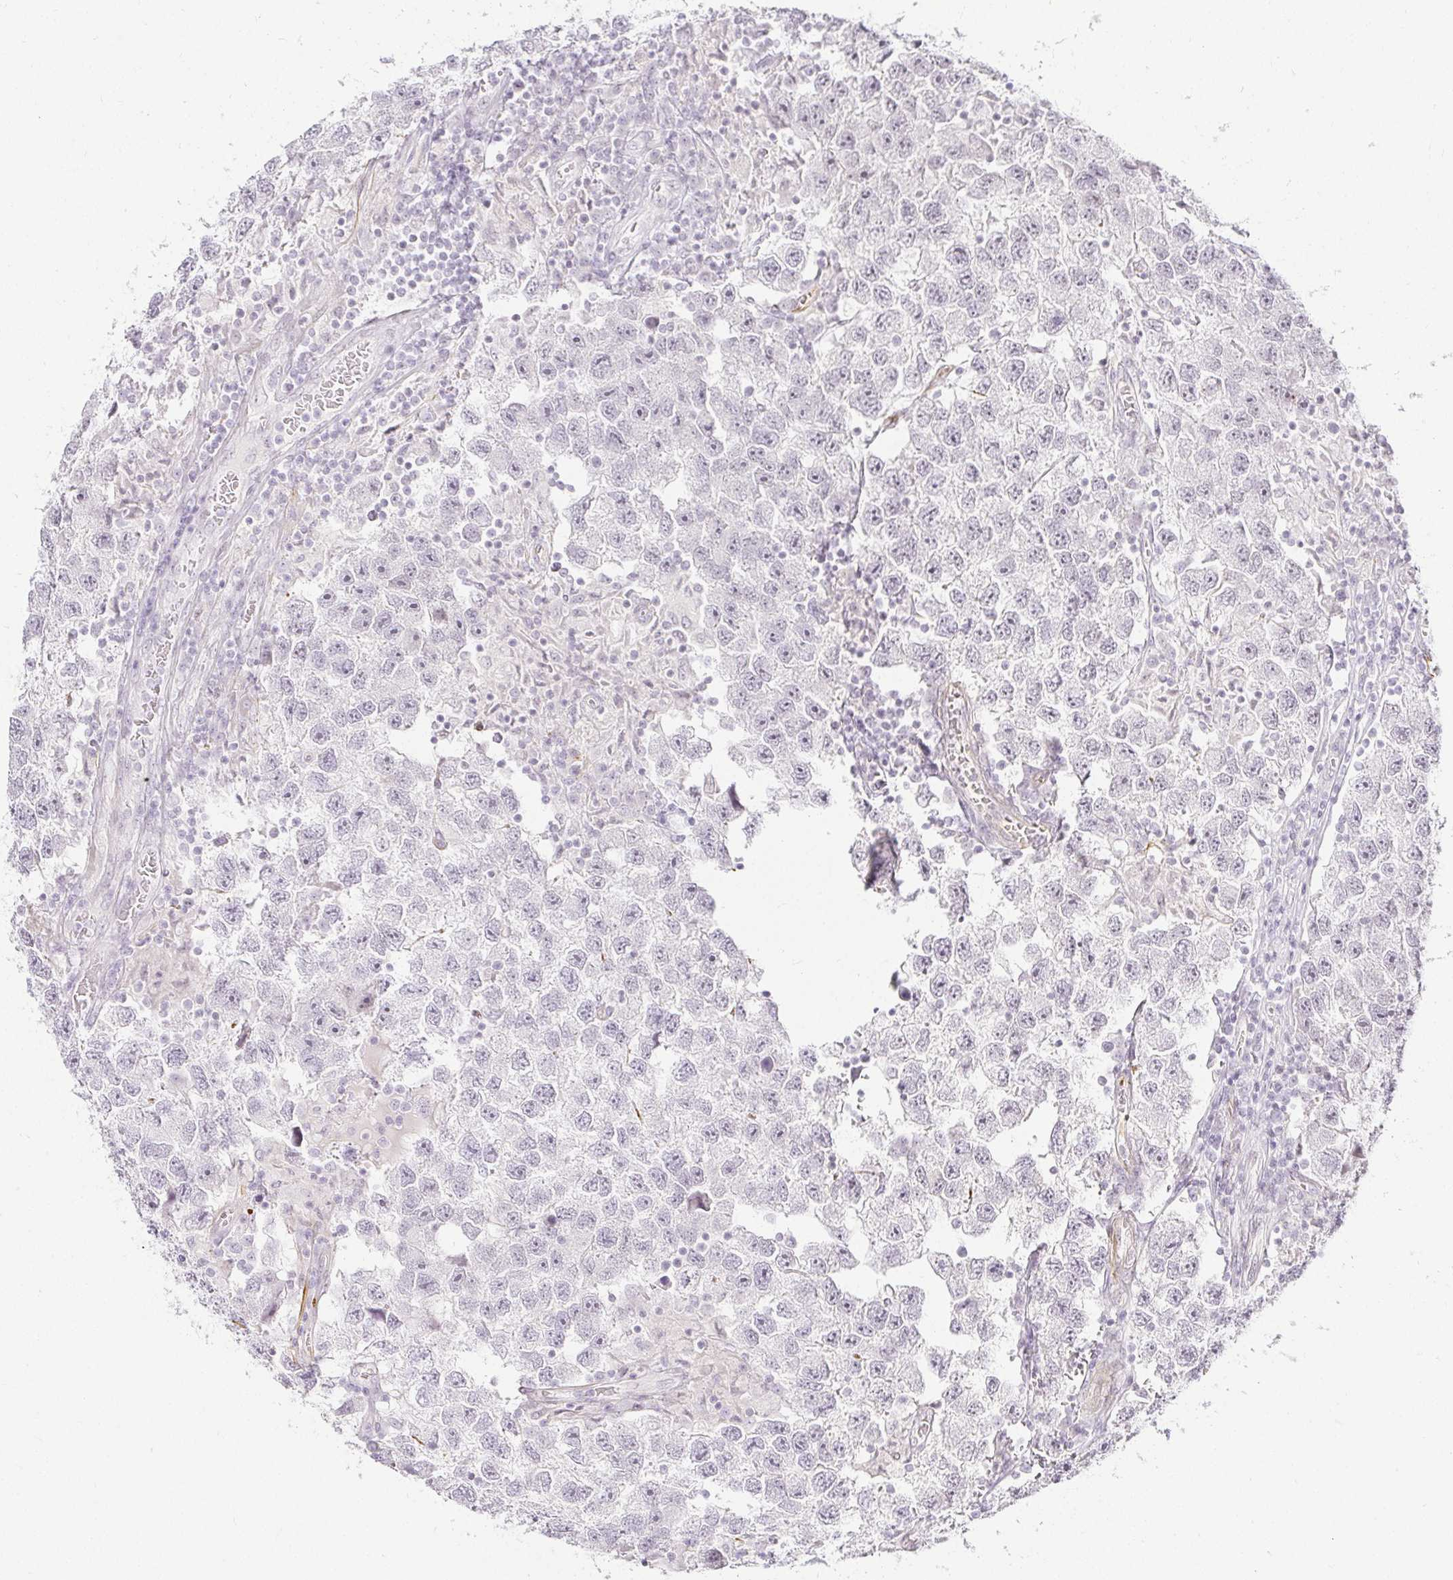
{"staining": {"intensity": "negative", "quantity": "none", "location": "none"}, "tissue": "testis cancer", "cell_type": "Tumor cells", "image_type": "cancer", "snomed": [{"axis": "morphology", "description": "Seminoma, NOS"}, {"axis": "topography", "description": "Testis"}], "caption": "The image shows no significant expression in tumor cells of testis cancer (seminoma).", "gene": "ACAN", "patient": {"sex": "male", "age": 26}}